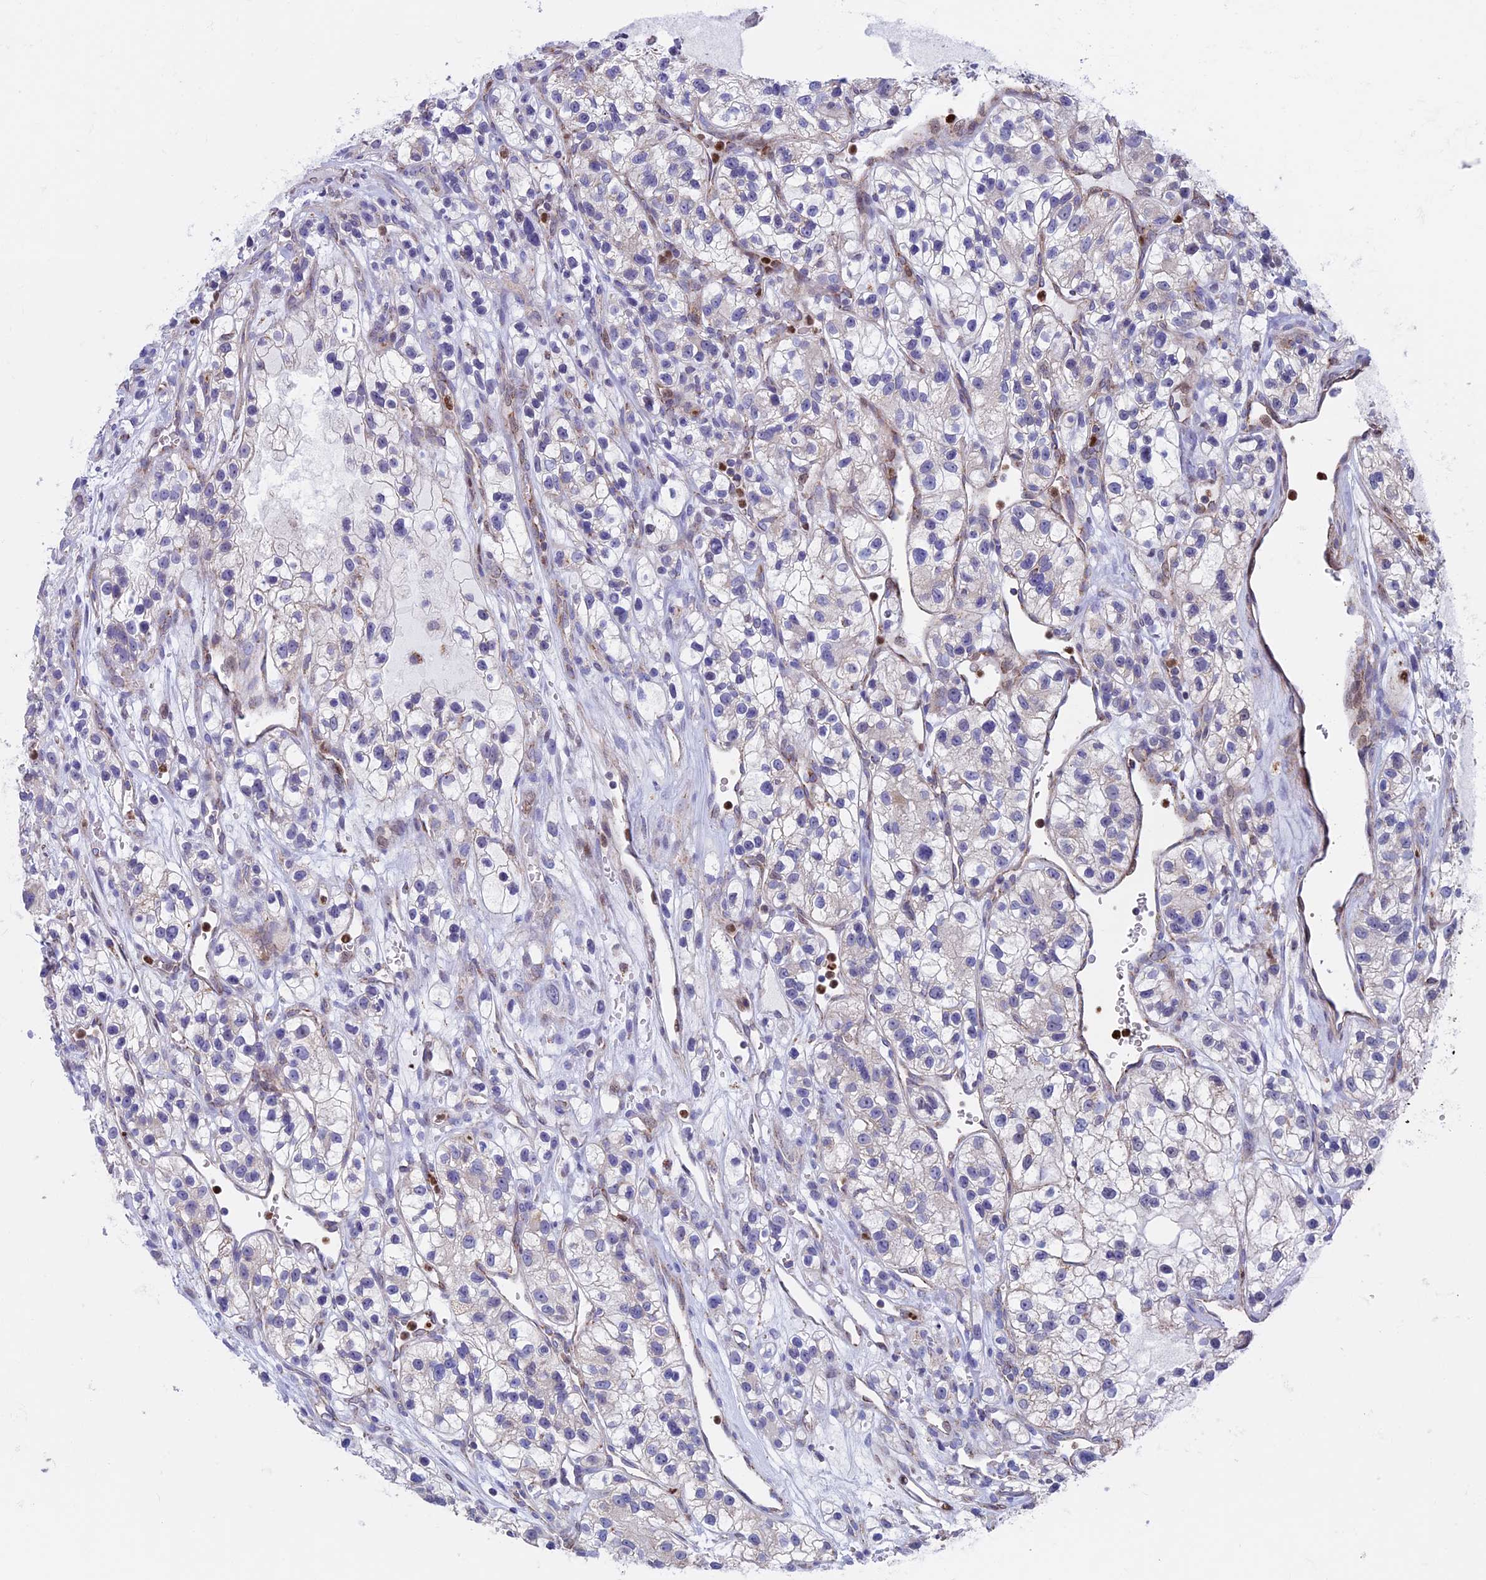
{"staining": {"intensity": "negative", "quantity": "none", "location": "none"}, "tissue": "renal cancer", "cell_type": "Tumor cells", "image_type": "cancer", "snomed": [{"axis": "morphology", "description": "Adenocarcinoma, NOS"}, {"axis": "topography", "description": "Kidney"}], "caption": "The photomicrograph reveals no significant staining in tumor cells of adenocarcinoma (renal).", "gene": "ACSS1", "patient": {"sex": "female", "age": 57}}